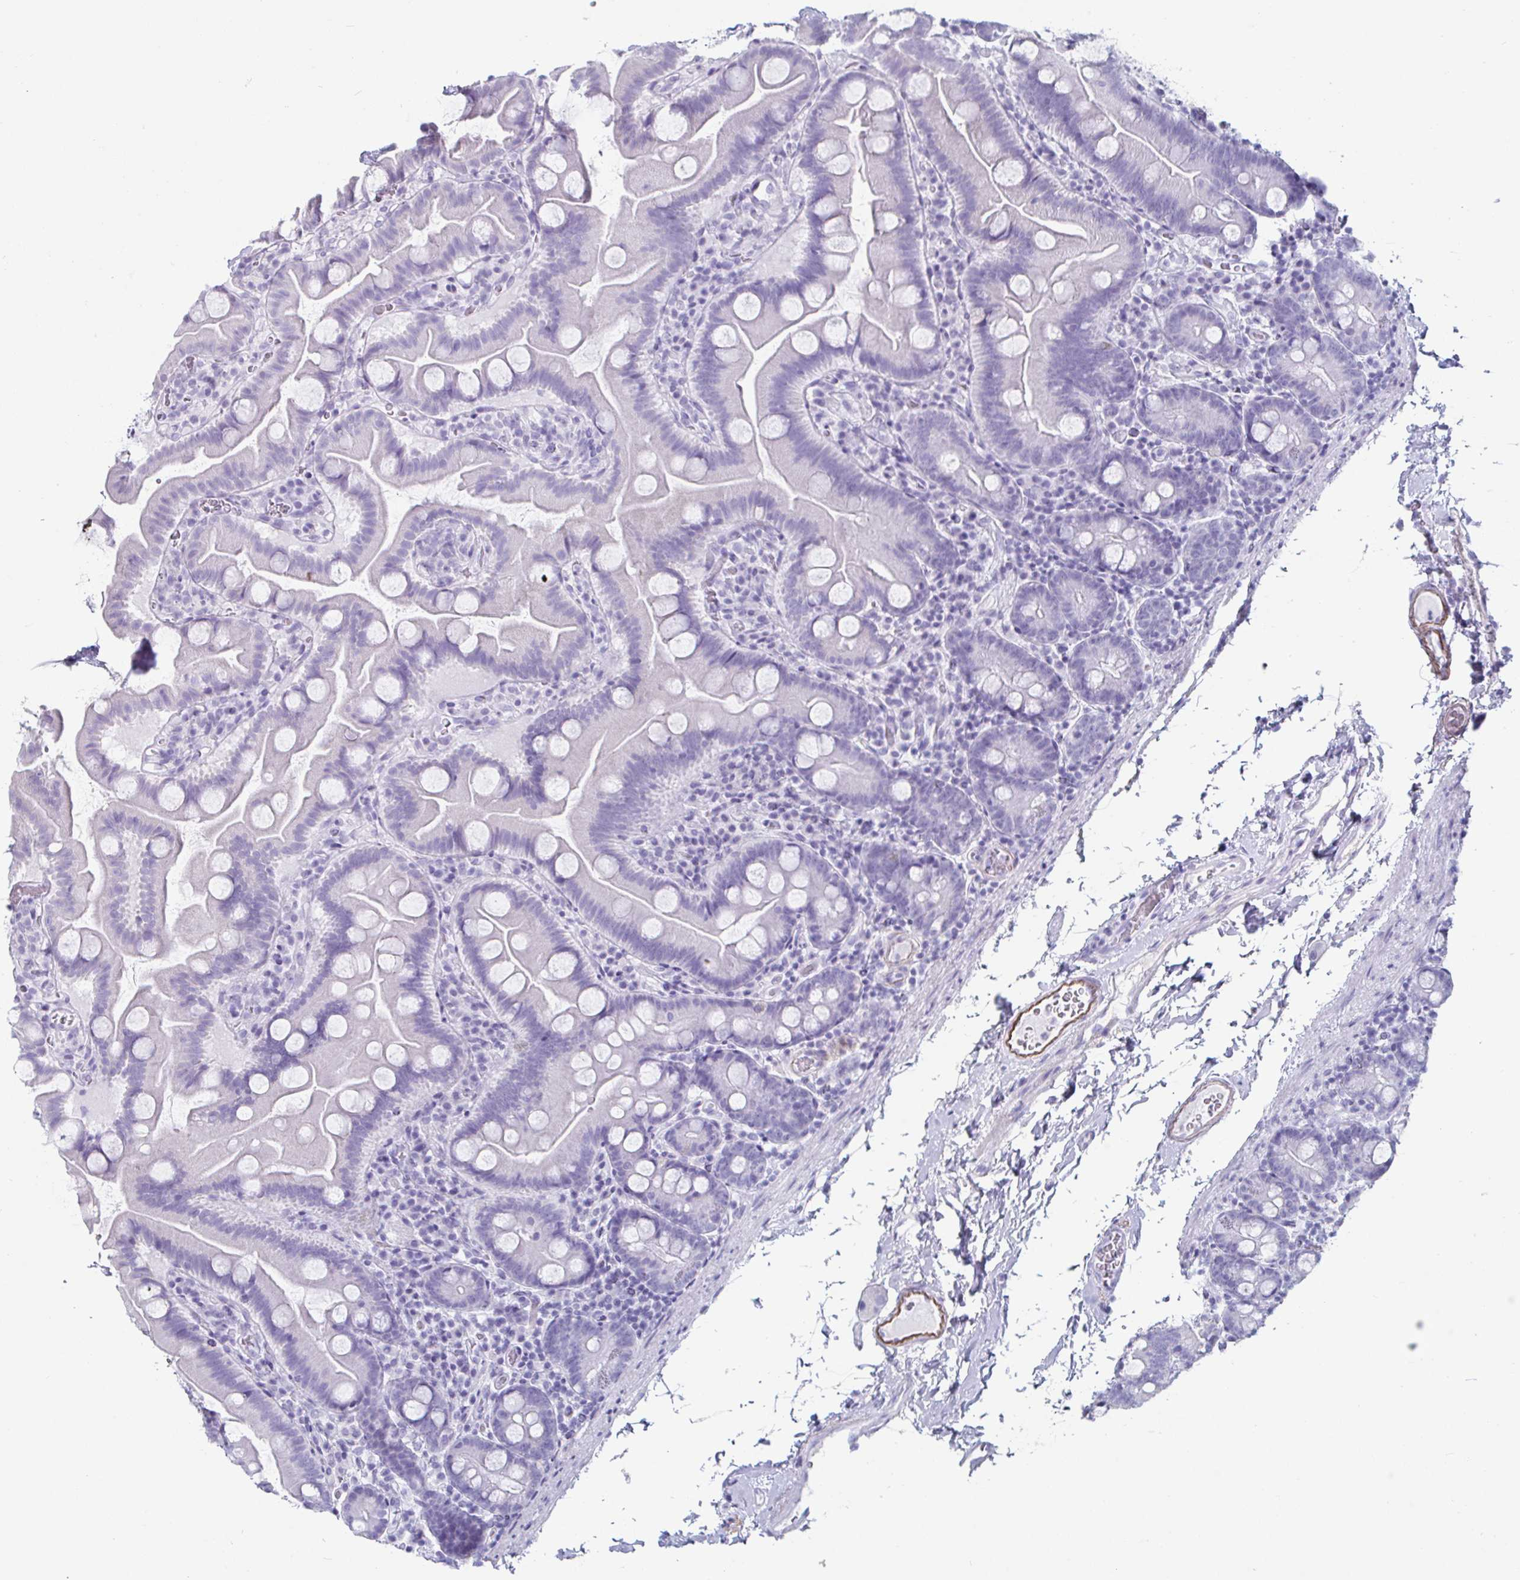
{"staining": {"intensity": "negative", "quantity": "none", "location": "none"}, "tissue": "small intestine", "cell_type": "Glandular cells", "image_type": "normal", "snomed": [{"axis": "morphology", "description": "Normal tissue, NOS"}, {"axis": "topography", "description": "Small intestine"}], "caption": "Glandular cells show no significant staining in benign small intestine.", "gene": "CREG2", "patient": {"sex": "female", "age": 68}}